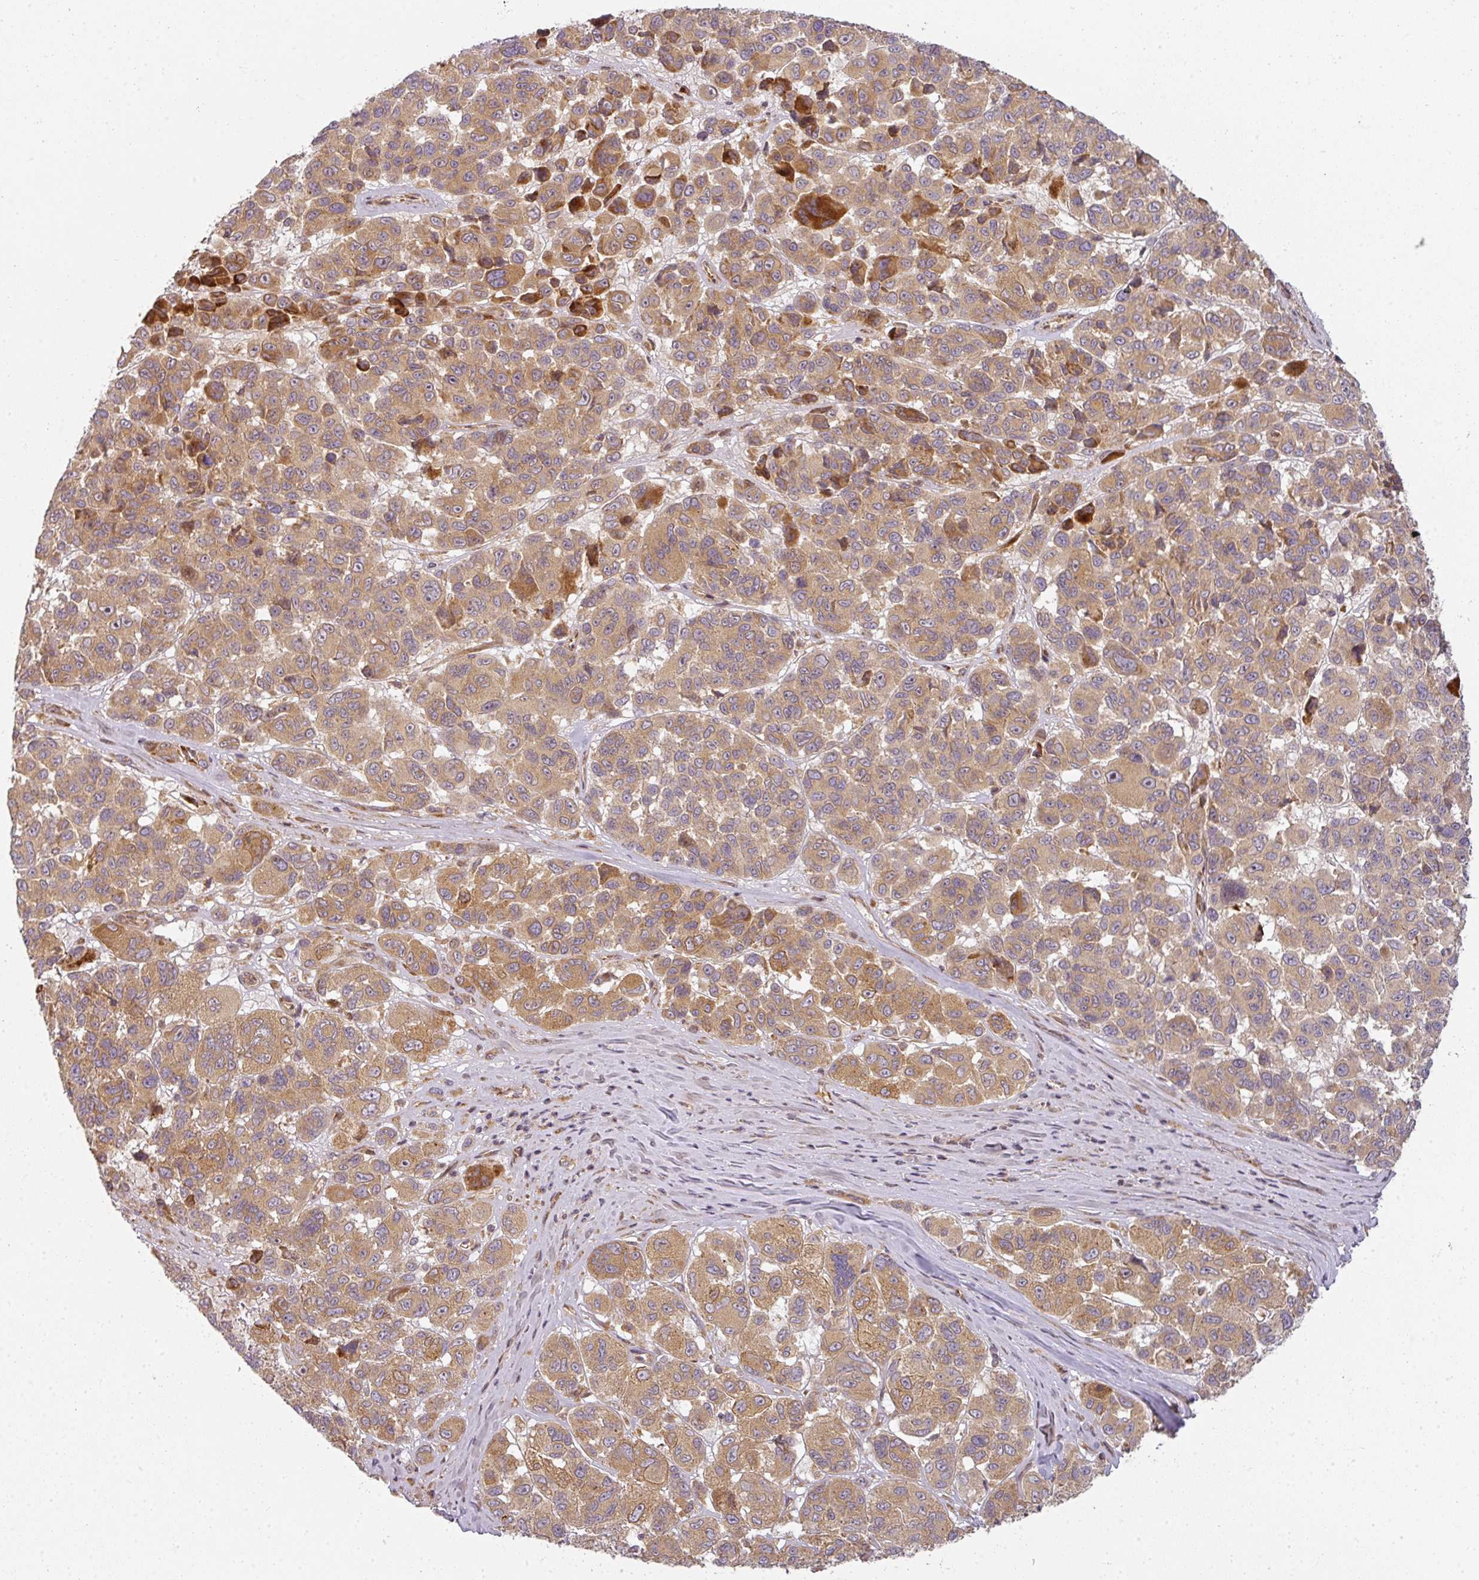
{"staining": {"intensity": "moderate", "quantity": ">75%", "location": "cytoplasmic/membranous"}, "tissue": "melanoma", "cell_type": "Tumor cells", "image_type": "cancer", "snomed": [{"axis": "morphology", "description": "Malignant melanoma, NOS"}, {"axis": "topography", "description": "Skin"}], "caption": "This is an image of immunohistochemistry staining of malignant melanoma, which shows moderate staining in the cytoplasmic/membranous of tumor cells.", "gene": "CNOT1", "patient": {"sex": "female", "age": 66}}